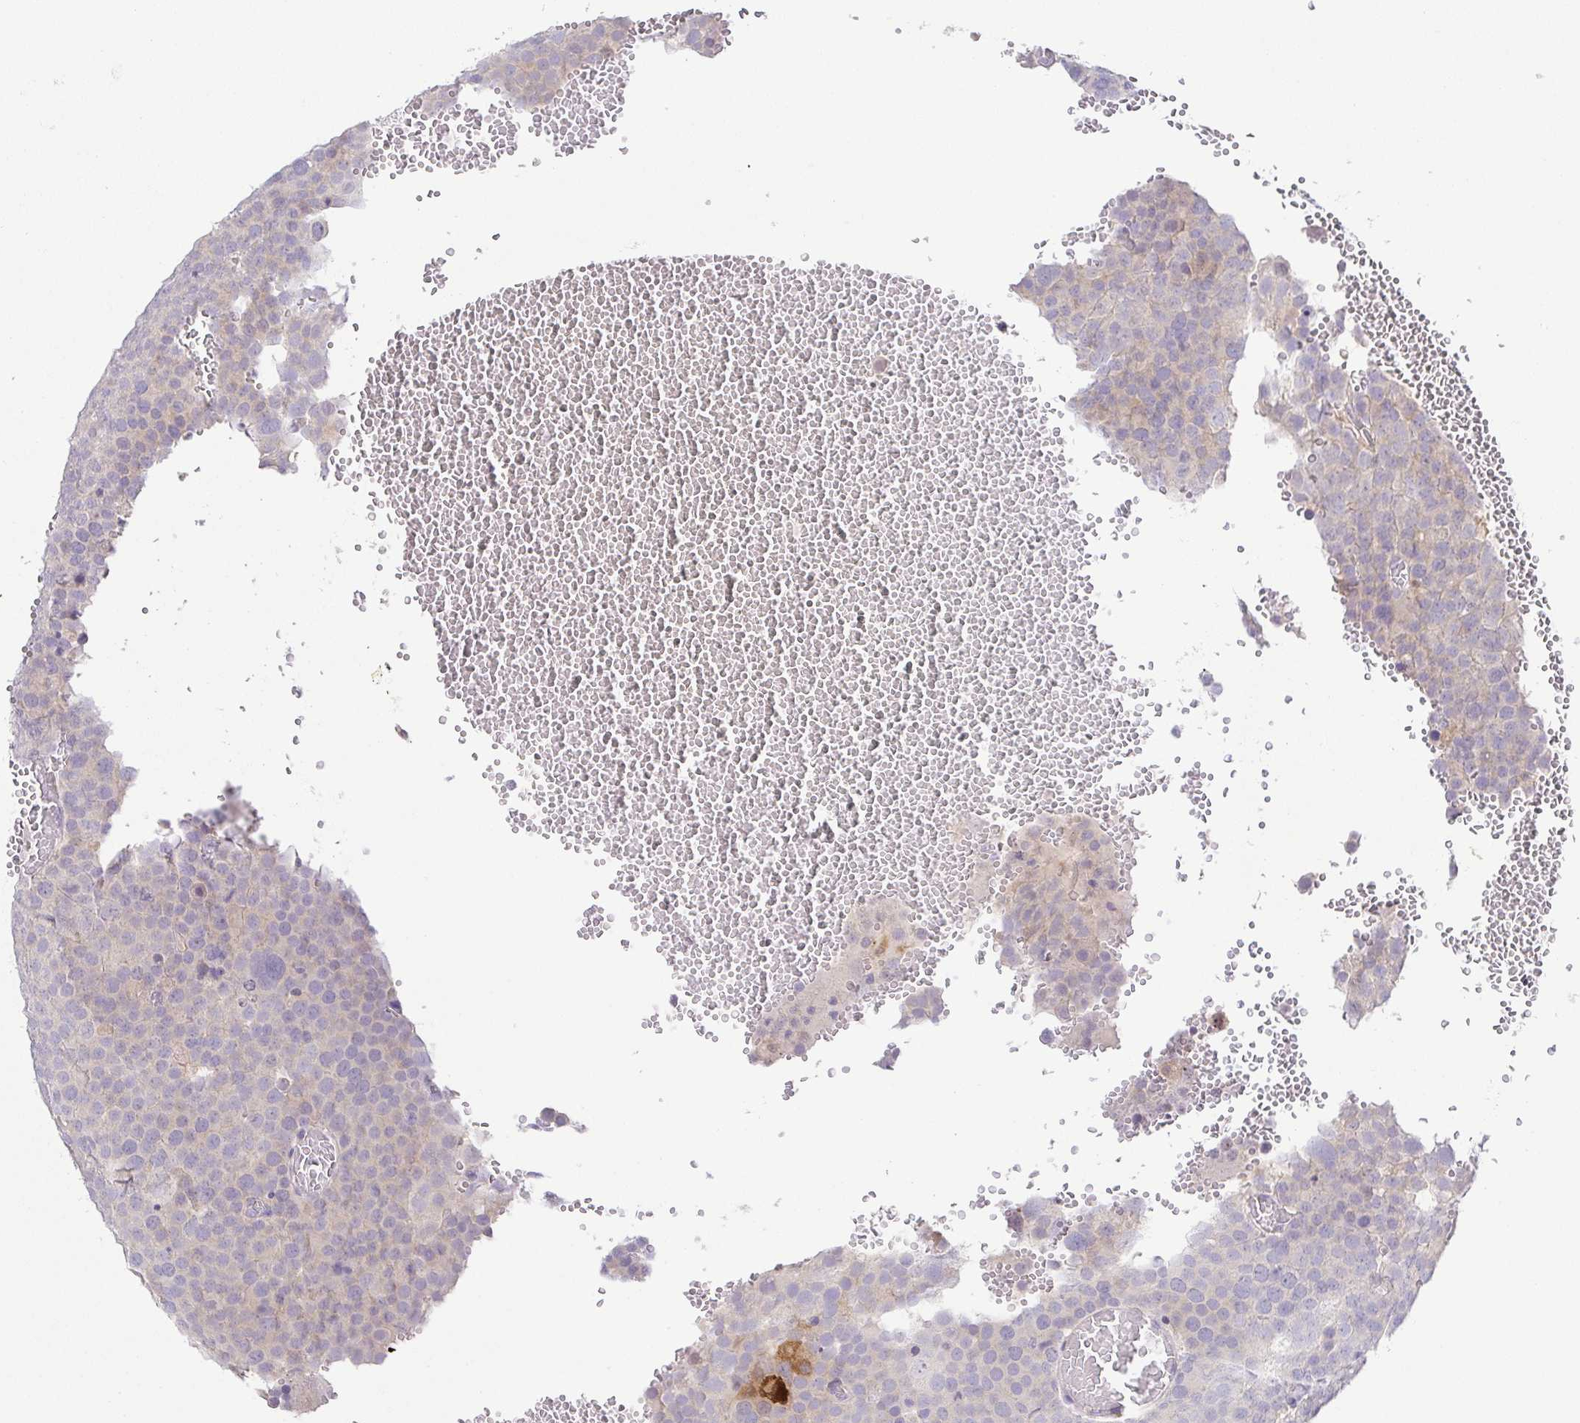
{"staining": {"intensity": "weak", "quantity": "<25%", "location": "cytoplasmic/membranous,nuclear"}, "tissue": "testis cancer", "cell_type": "Tumor cells", "image_type": "cancer", "snomed": [{"axis": "morphology", "description": "Seminoma, NOS"}, {"axis": "topography", "description": "Testis"}], "caption": "A high-resolution image shows immunohistochemistry staining of testis cancer (seminoma), which demonstrates no significant positivity in tumor cells.", "gene": "RNASE7", "patient": {"sex": "male", "age": 71}}